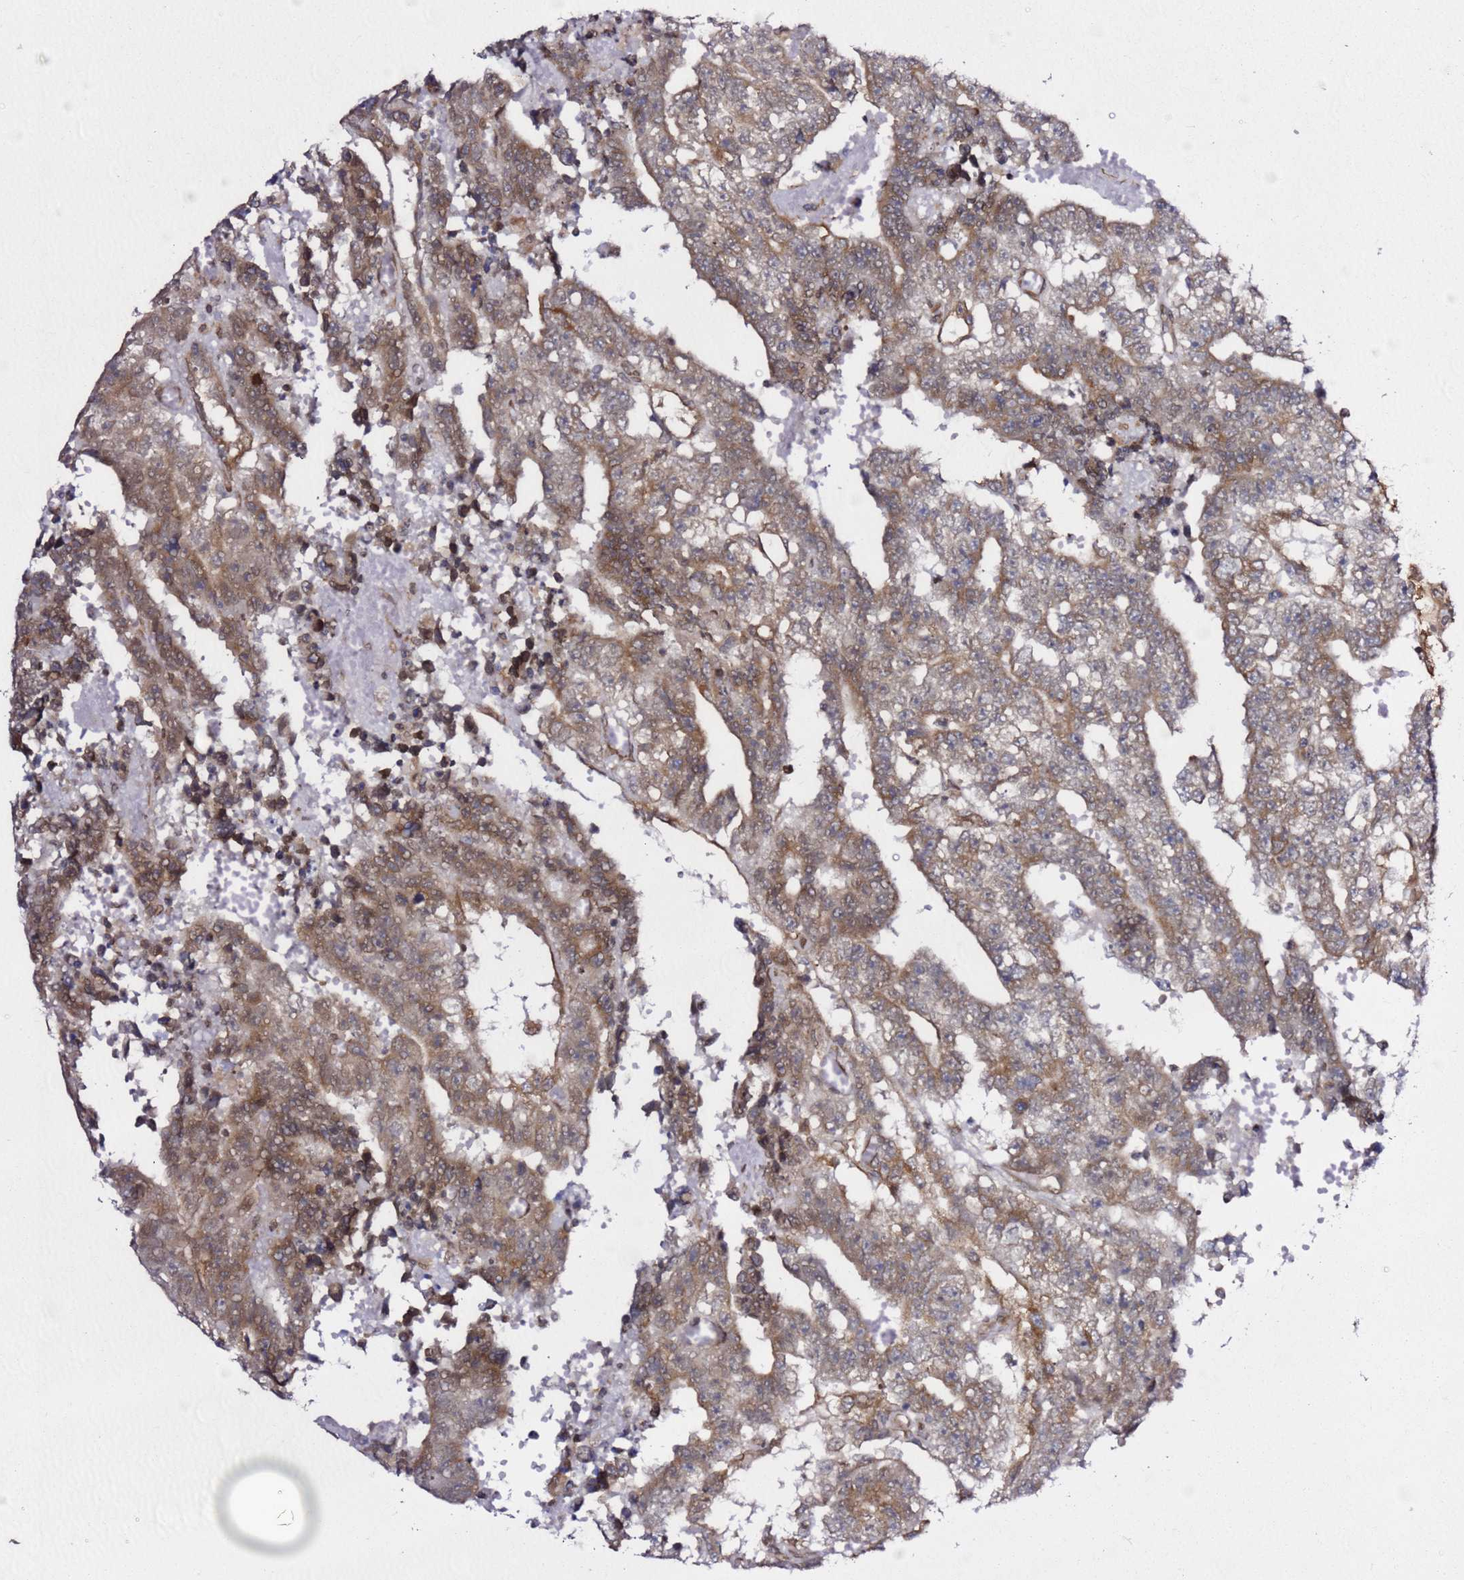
{"staining": {"intensity": "moderate", "quantity": "25%-75%", "location": "cytoplasmic/membranous"}, "tissue": "testis cancer", "cell_type": "Tumor cells", "image_type": "cancer", "snomed": [{"axis": "morphology", "description": "Carcinoma, Embryonal, NOS"}, {"axis": "topography", "description": "Testis"}], "caption": "IHC (DAB (3,3'-diaminobenzidine)) staining of human testis cancer (embryonal carcinoma) displays moderate cytoplasmic/membranous protein expression in about 25%-75% of tumor cells.", "gene": "PRKAB2", "patient": {"sex": "male", "age": 25}}